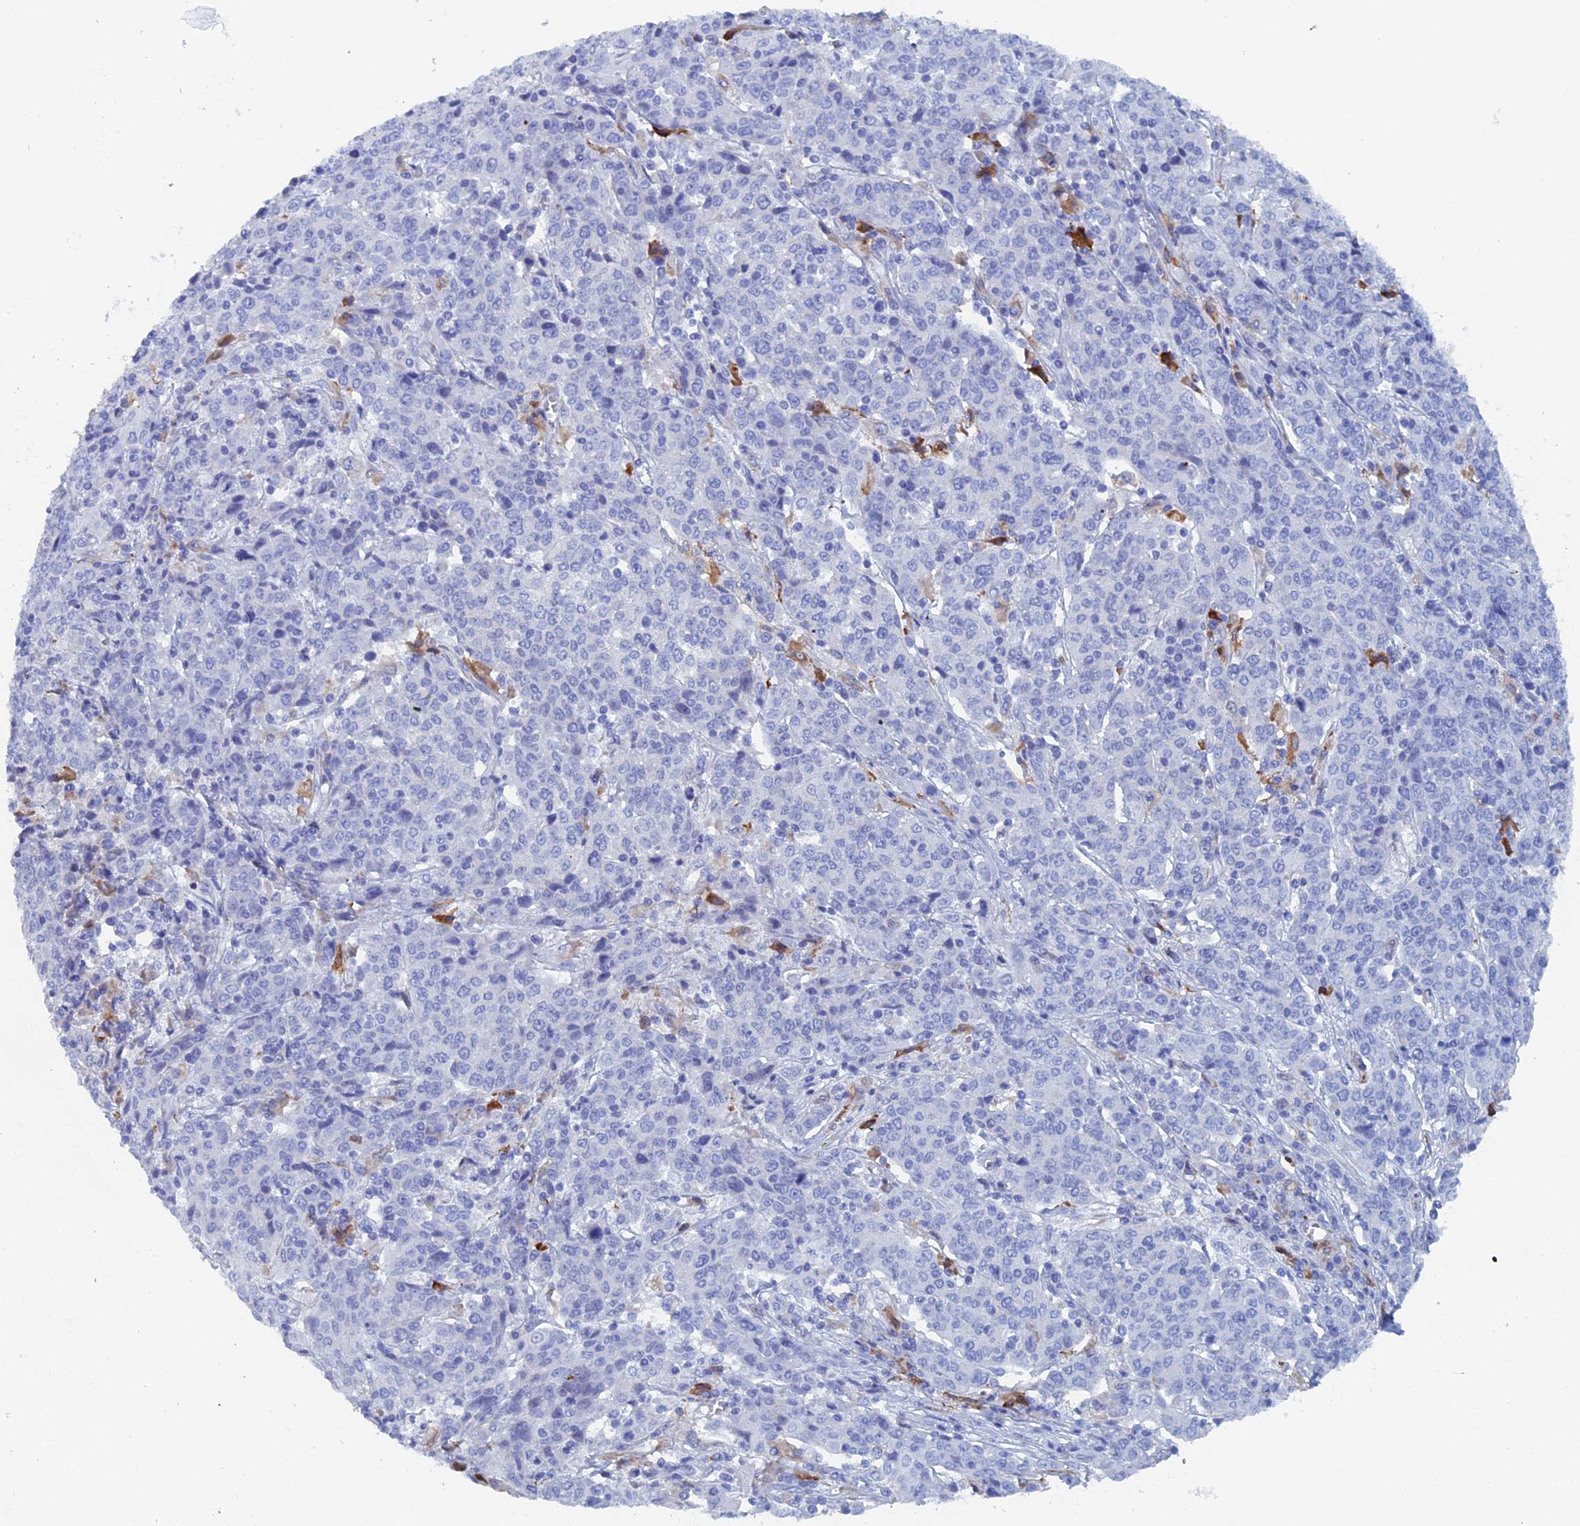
{"staining": {"intensity": "negative", "quantity": "none", "location": "none"}, "tissue": "cervical cancer", "cell_type": "Tumor cells", "image_type": "cancer", "snomed": [{"axis": "morphology", "description": "Squamous cell carcinoma, NOS"}, {"axis": "topography", "description": "Cervix"}], "caption": "Micrograph shows no protein positivity in tumor cells of squamous cell carcinoma (cervical) tissue.", "gene": "COG7", "patient": {"sex": "female", "age": 67}}